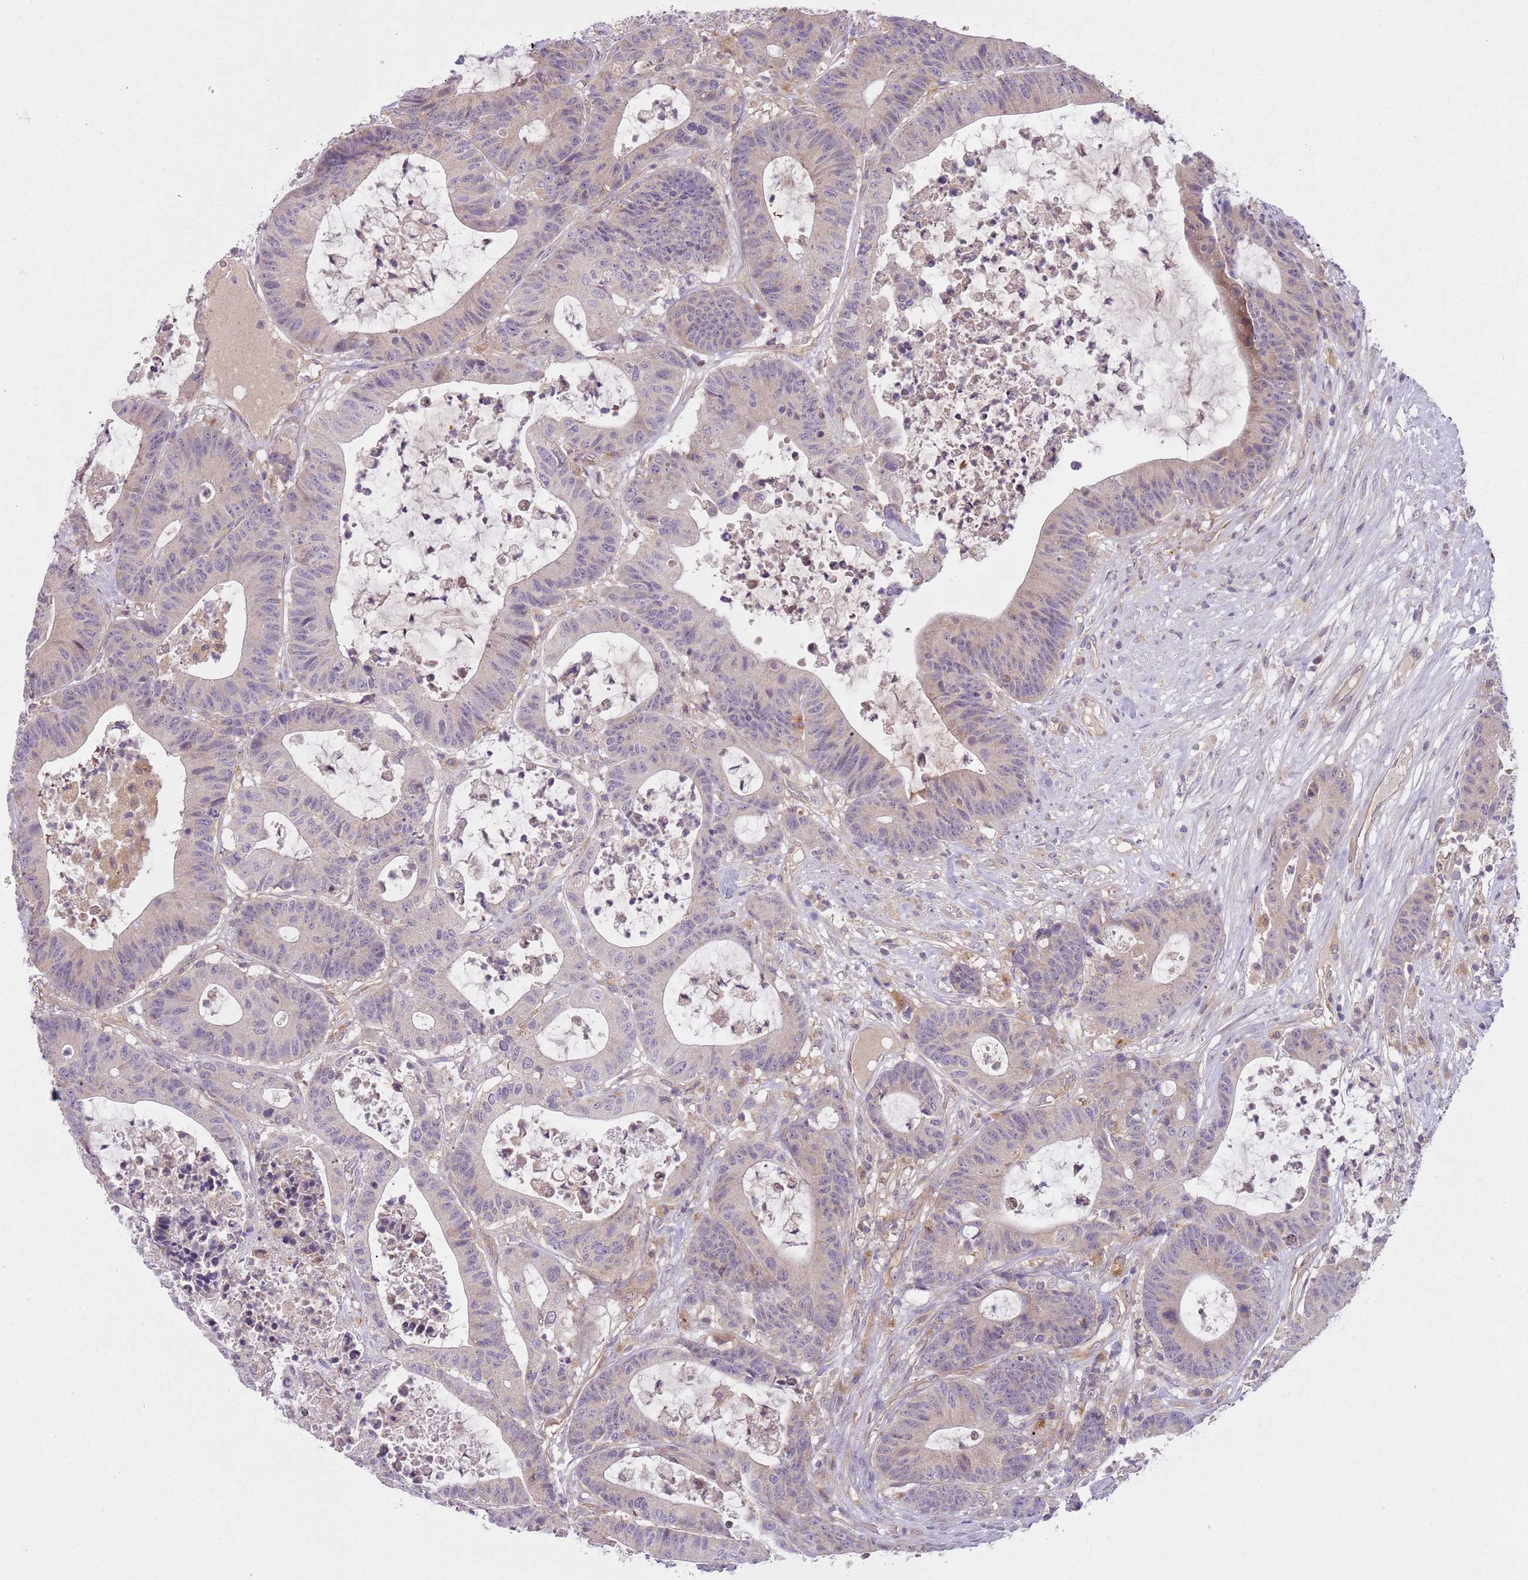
{"staining": {"intensity": "weak", "quantity": "25%-75%", "location": "cytoplasmic/membranous"}, "tissue": "colorectal cancer", "cell_type": "Tumor cells", "image_type": "cancer", "snomed": [{"axis": "morphology", "description": "Adenocarcinoma, NOS"}, {"axis": "topography", "description": "Colon"}], "caption": "Human colorectal cancer (adenocarcinoma) stained with a protein marker reveals weak staining in tumor cells.", "gene": "SKOR2", "patient": {"sex": "female", "age": 84}}